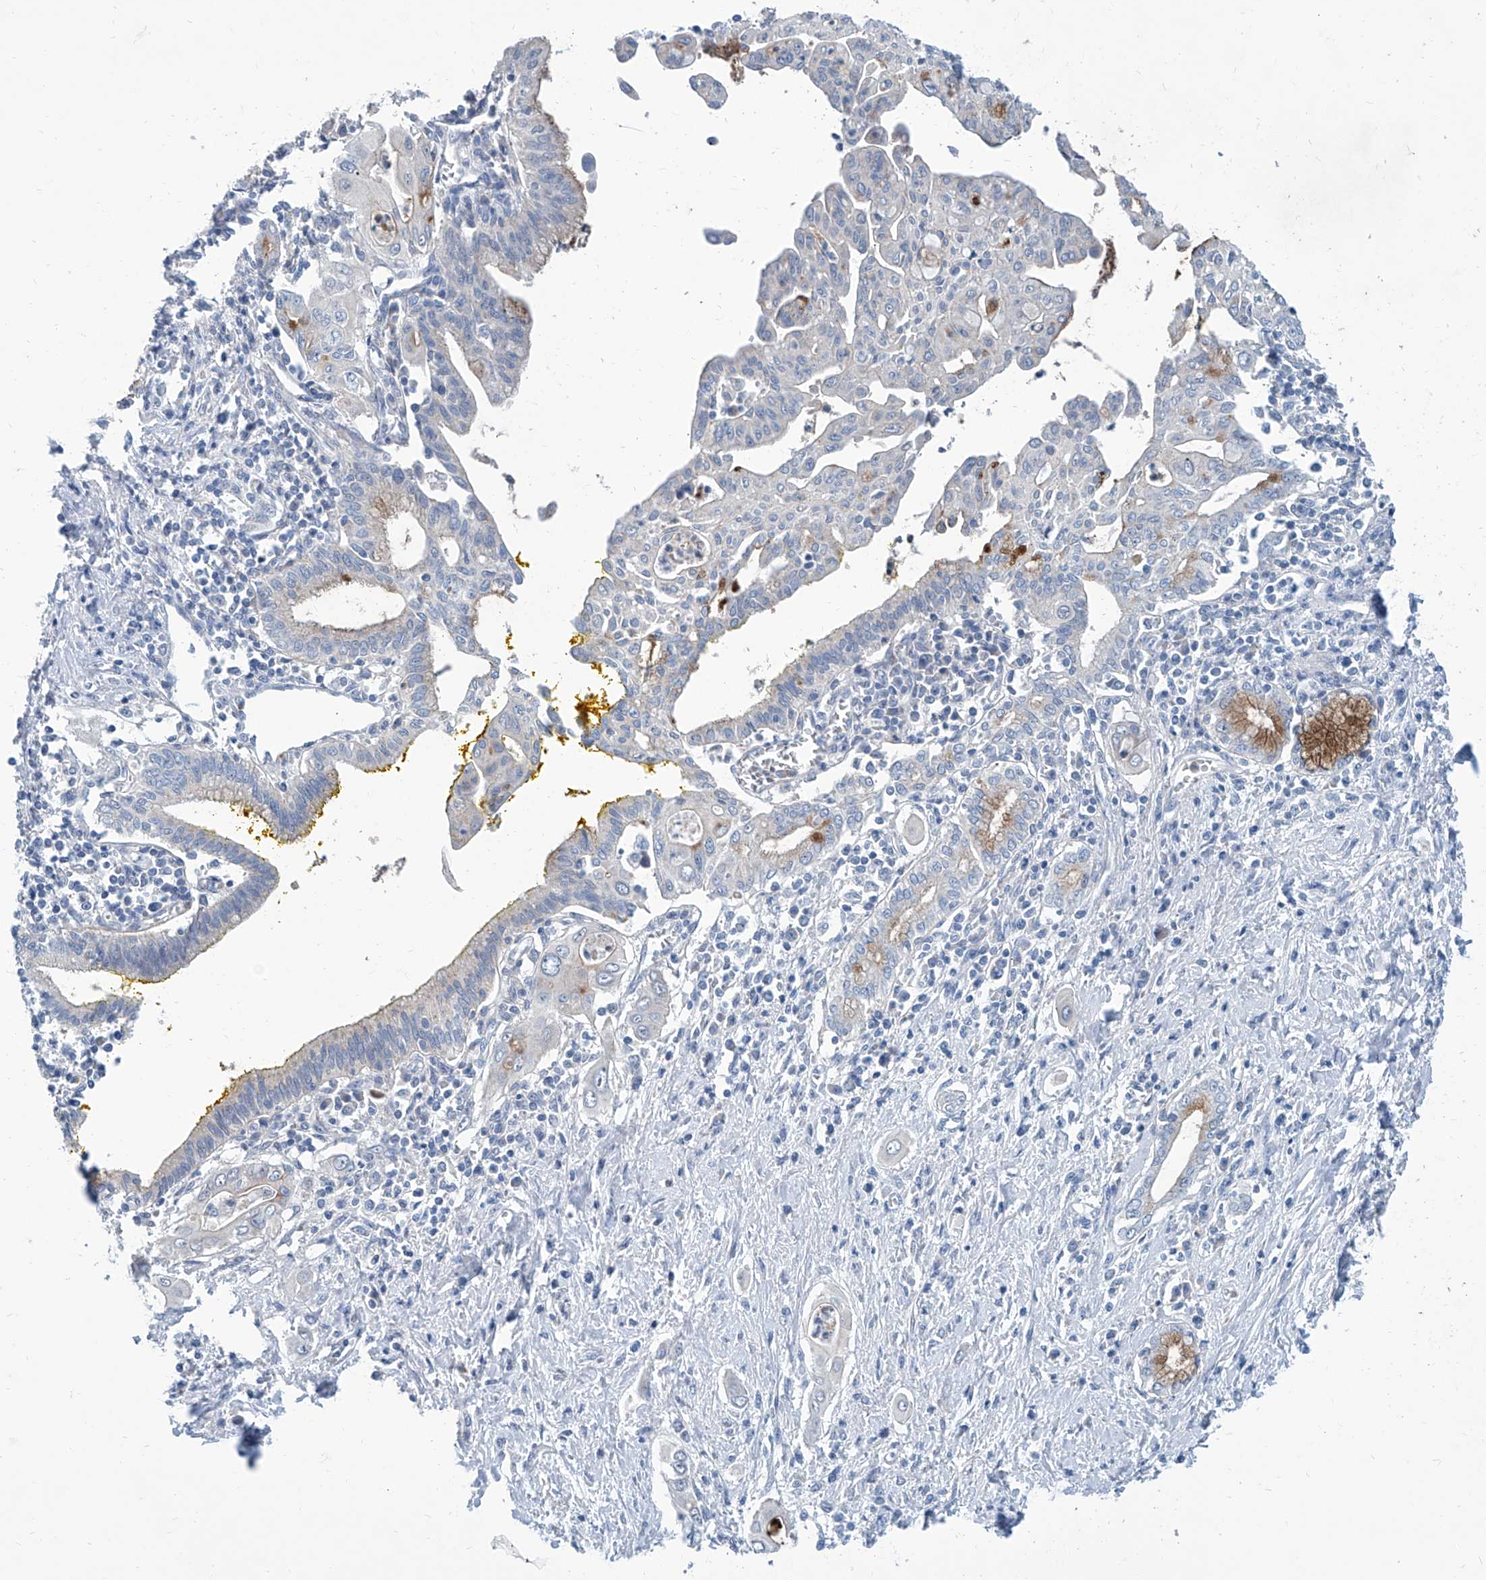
{"staining": {"intensity": "negative", "quantity": "none", "location": "none"}, "tissue": "pancreatic cancer", "cell_type": "Tumor cells", "image_type": "cancer", "snomed": [{"axis": "morphology", "description": "Adenocarcinoma, NOS"}, {"axis": "topography", "description": "Pancreas"}], "caption": "Tumor cells show no significant protein staining in adenocarcinoma (pancreatic).", "gene": "ZNF519", "patient": {"sex": "male", "age": 58}}